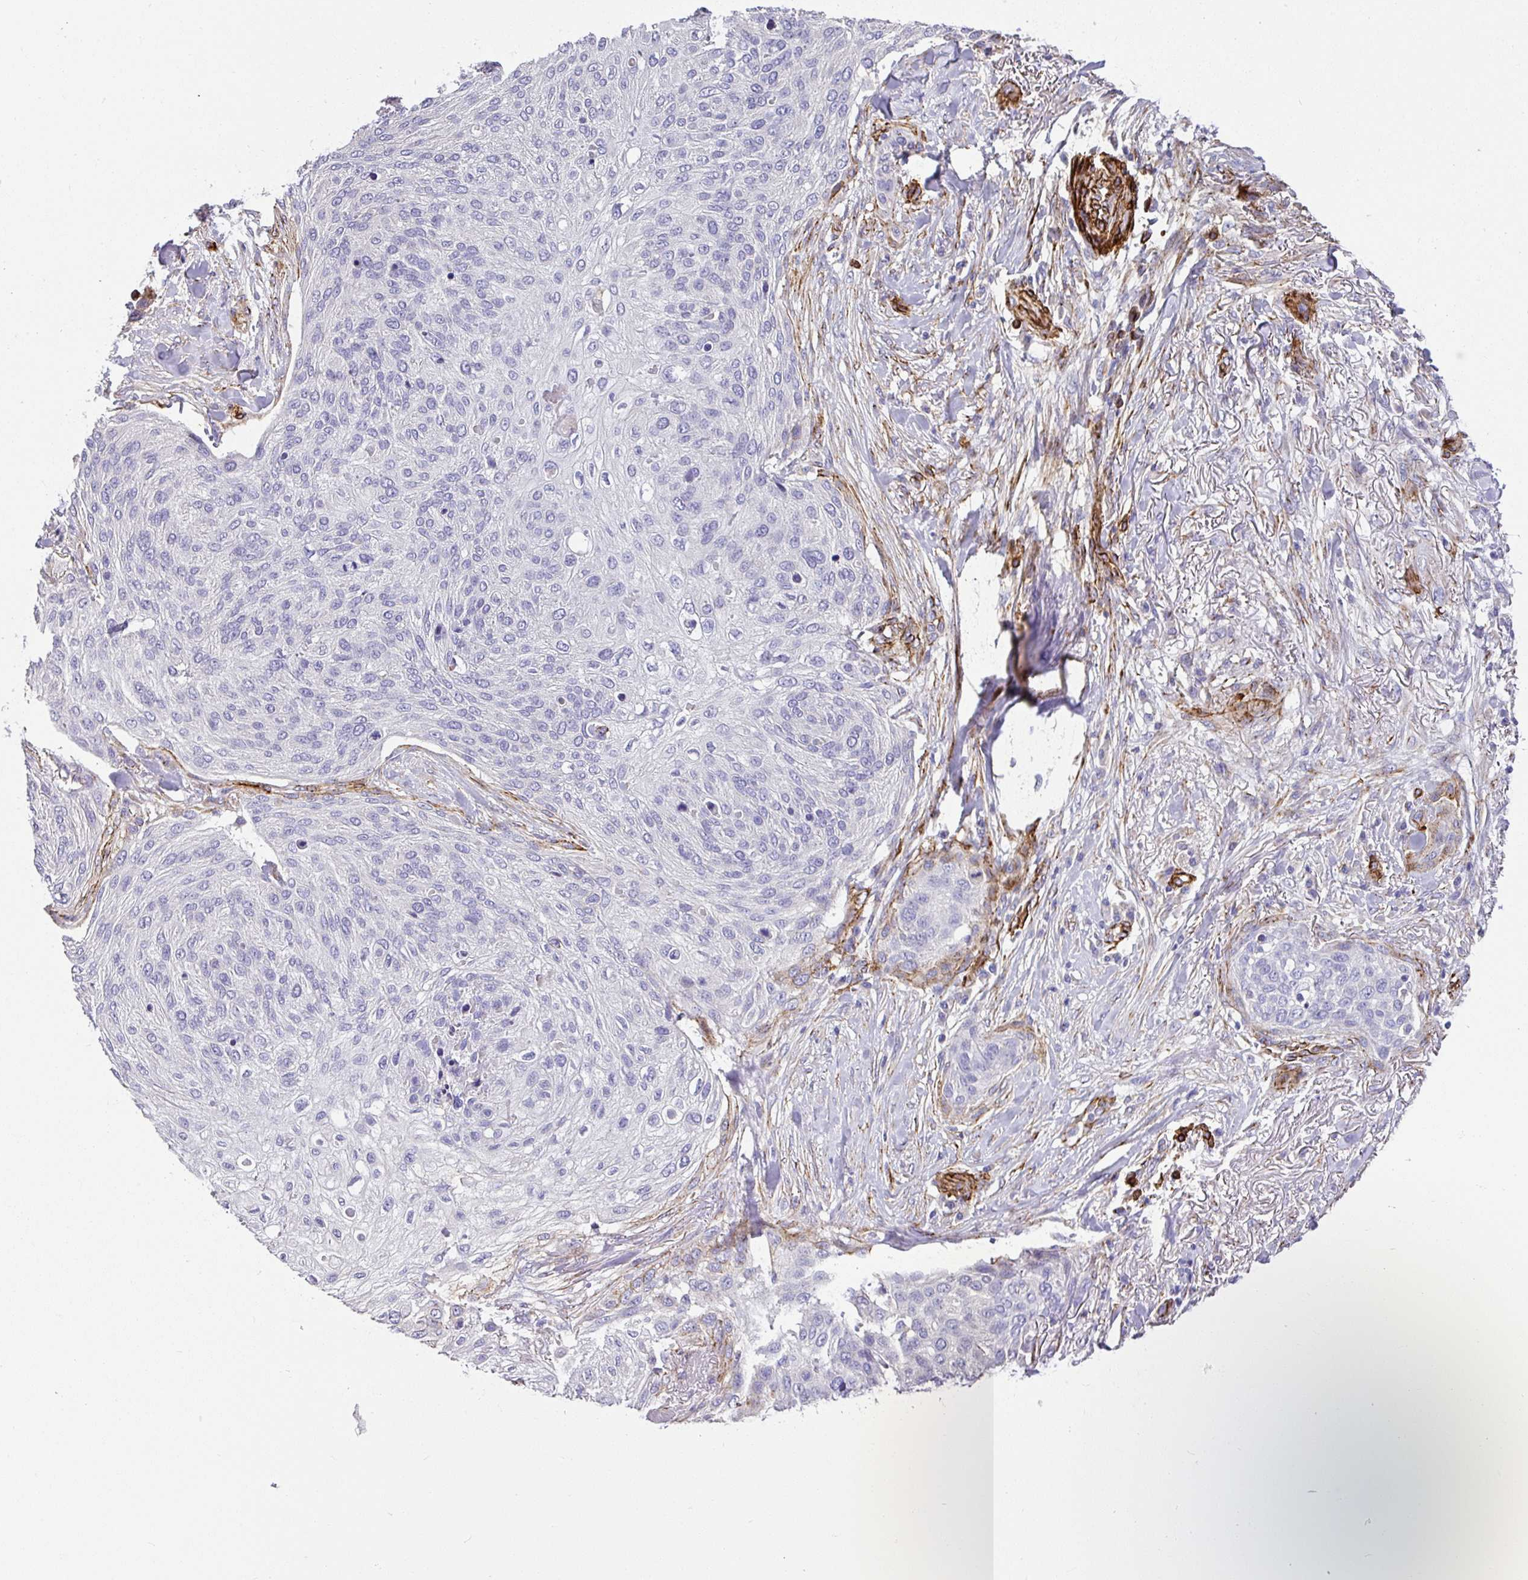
{"staining": {"intensity": "negative", "quantity": "none", "location": "none"}, "tissue": "skin cancer", "cell_type": "Tumor cells", "image_type": "cancer", "snomed": [{"axis": "morphology", "description": "Squamous cell carcinoma, NOS"}, {"axis": "topography", "description": "Skin"}], "caption": "Human skin squamous cell carcinoma stained for a protein using IHC demonstrates no expression in tumor cells.", "gene": "SLC25A17", "patient": {"sex": "female", "age": 87}}